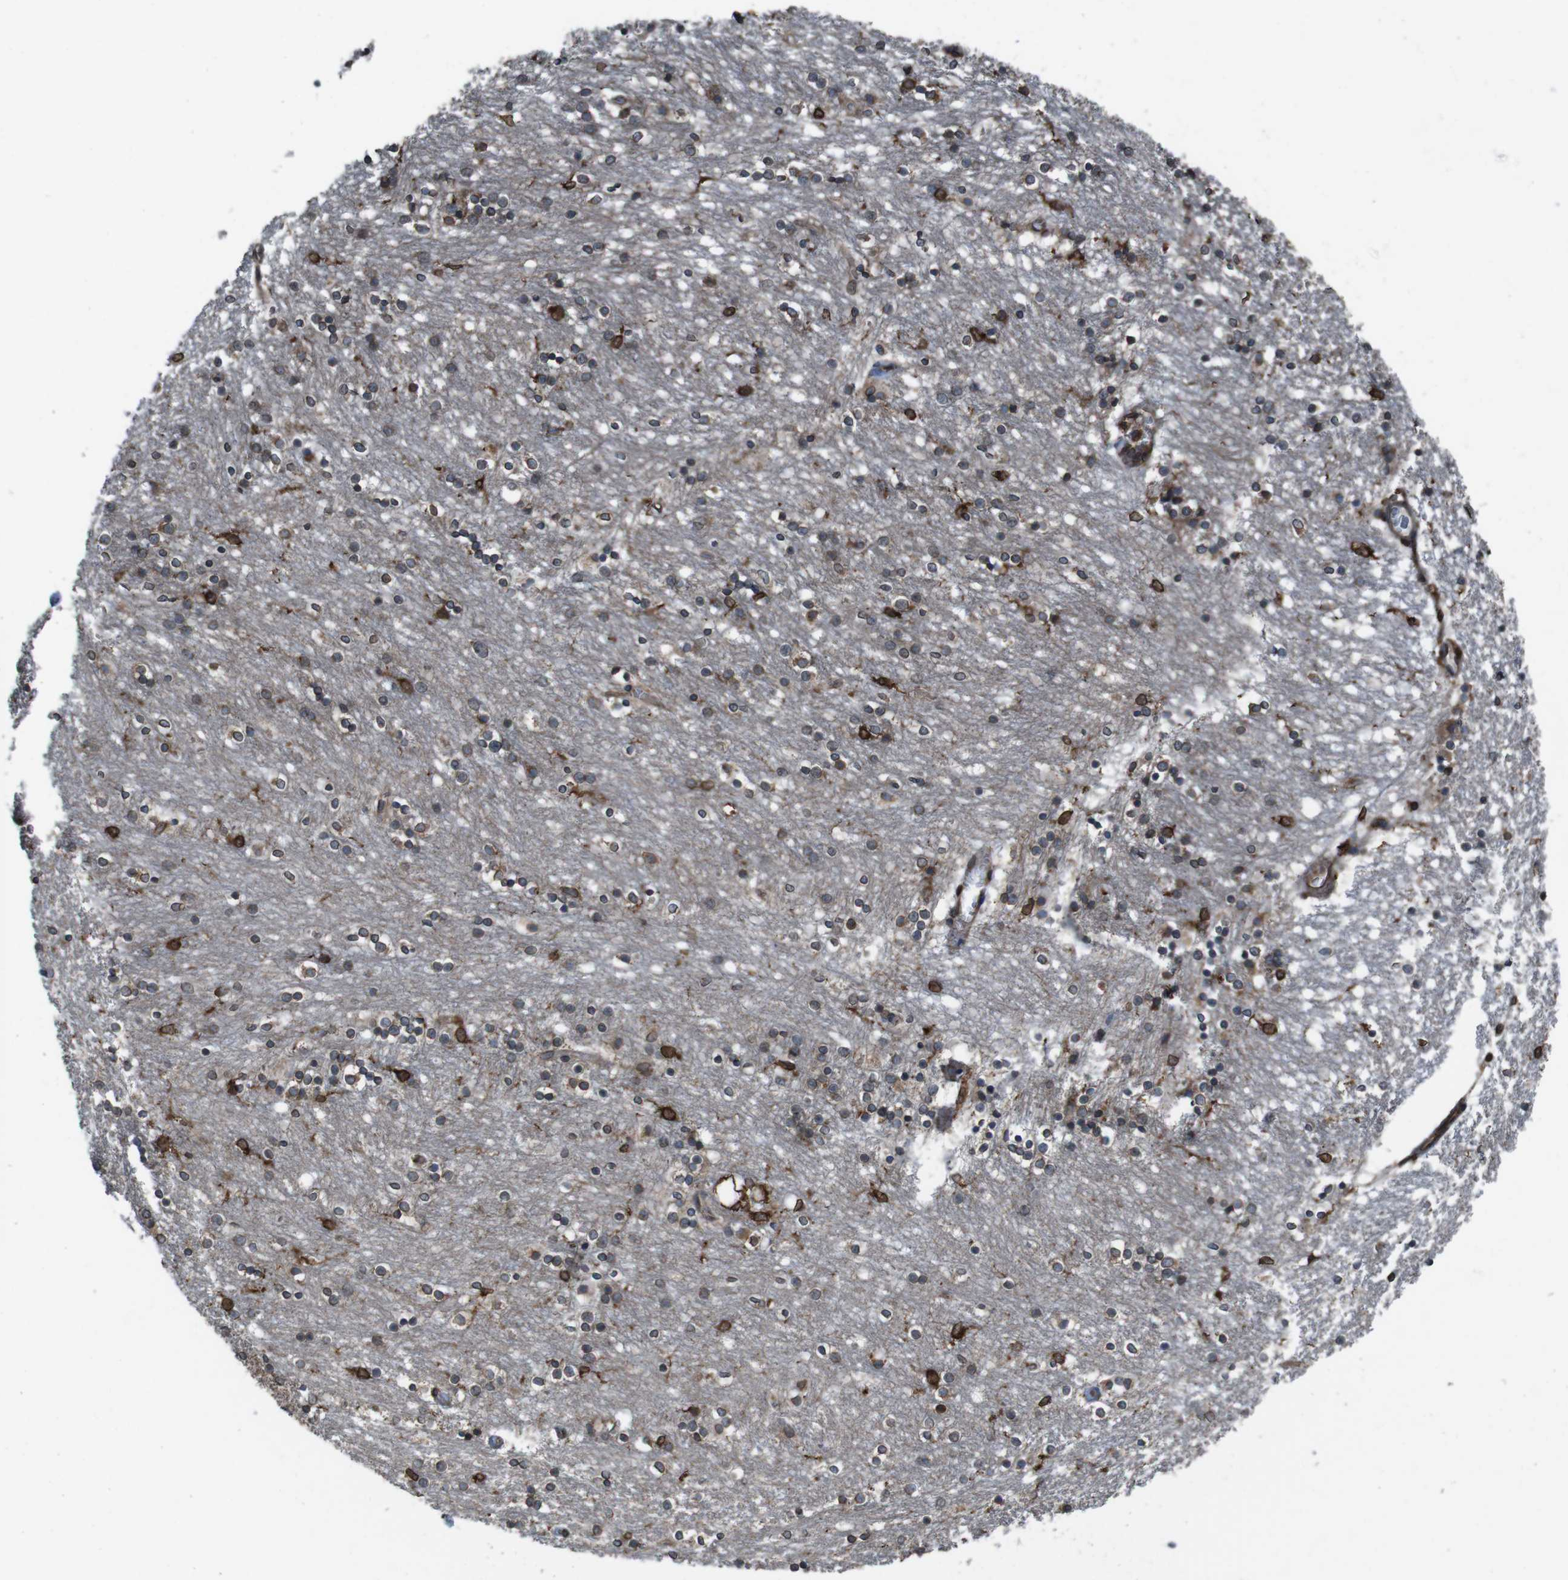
{"staining": {"intensity": "moderate", "quantity": "25%-75%", "location": "cytoplasmic/membranous,nuclear"}, "tissue": "caudate", "cell_type": "Glial cells", "image_type": "normal", "snomed": [{"axis": "morphology", "description": "Normal tissue, NOS"}, {"axis": "topography", "description": "Lateral ventricle wall"}], "caption": "The photomicrograph demonstrates a brown stain indicating the presence of a protein in the cytoplasmic/membranous,nuclear of glial cells in caudate. (Stains: DAB (3,3'-diaminobenzidine) in brown, nuclei in blue, Microscopy: brightfield microscopy at high magnification).", "gene": "APMAP", "patient": {"sex": "female", "age": 54}}